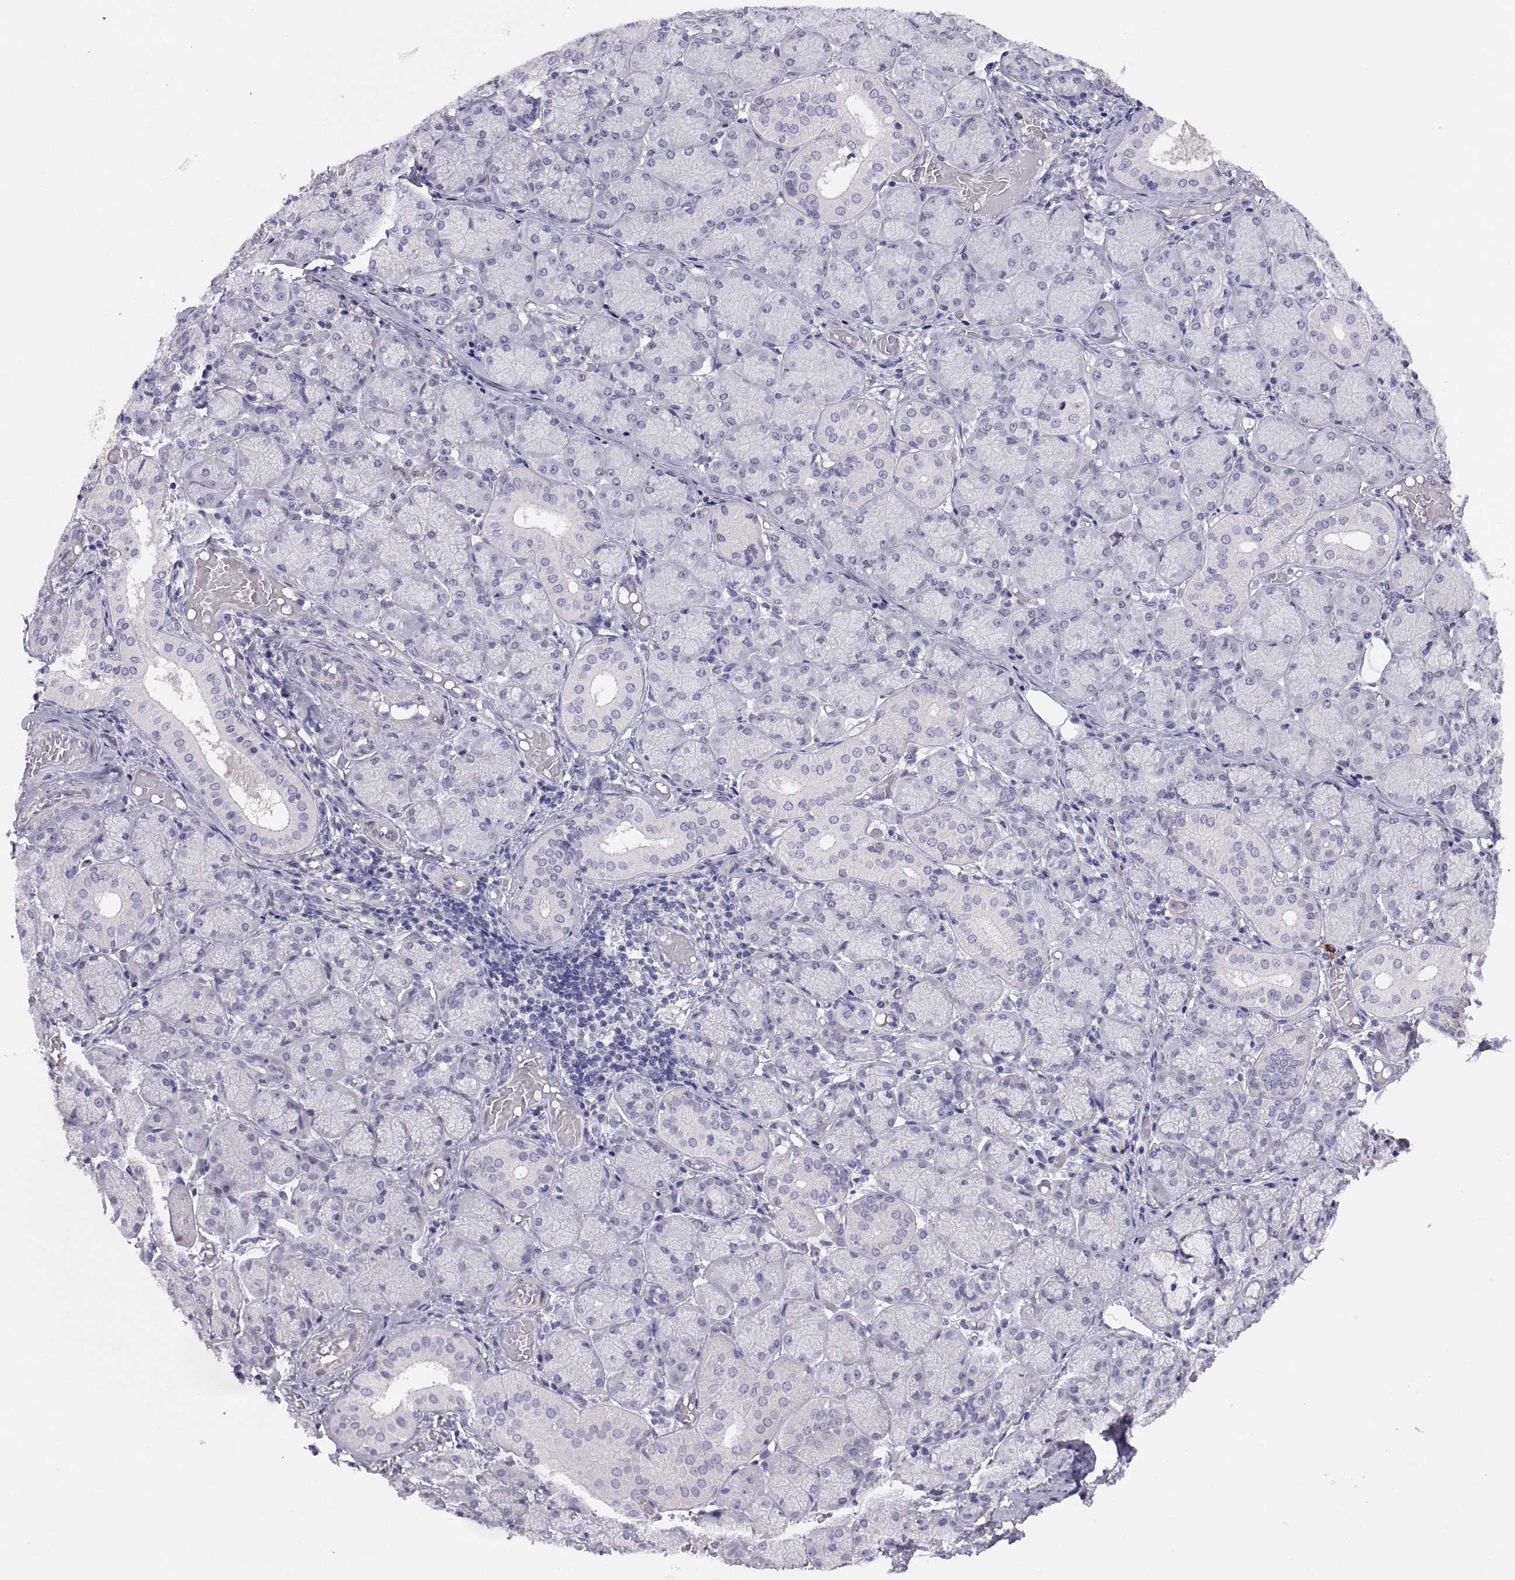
{"staining": {"intensity": "negative", "quantity": "none", "location": "none"}, "tissue": "salivary gland", "cell_type": "Glandular cells", "image_type": "normal", "snomed": [{"axis": "morphology", "description": "Normal tissue, NOS"}, {"axis": "topography", "description": "Salivary gland"}, {"axis": "topography", "description": "Peripheral nerve tissue"}], "caption": "Immunohistochemistry photomicrograph of benign salivary gland: salivary gland stained with DAB exhibits no significant protein staining in glandular cells.", "gene": "STRC", "patient": {"sex": "female", "age": 24}}